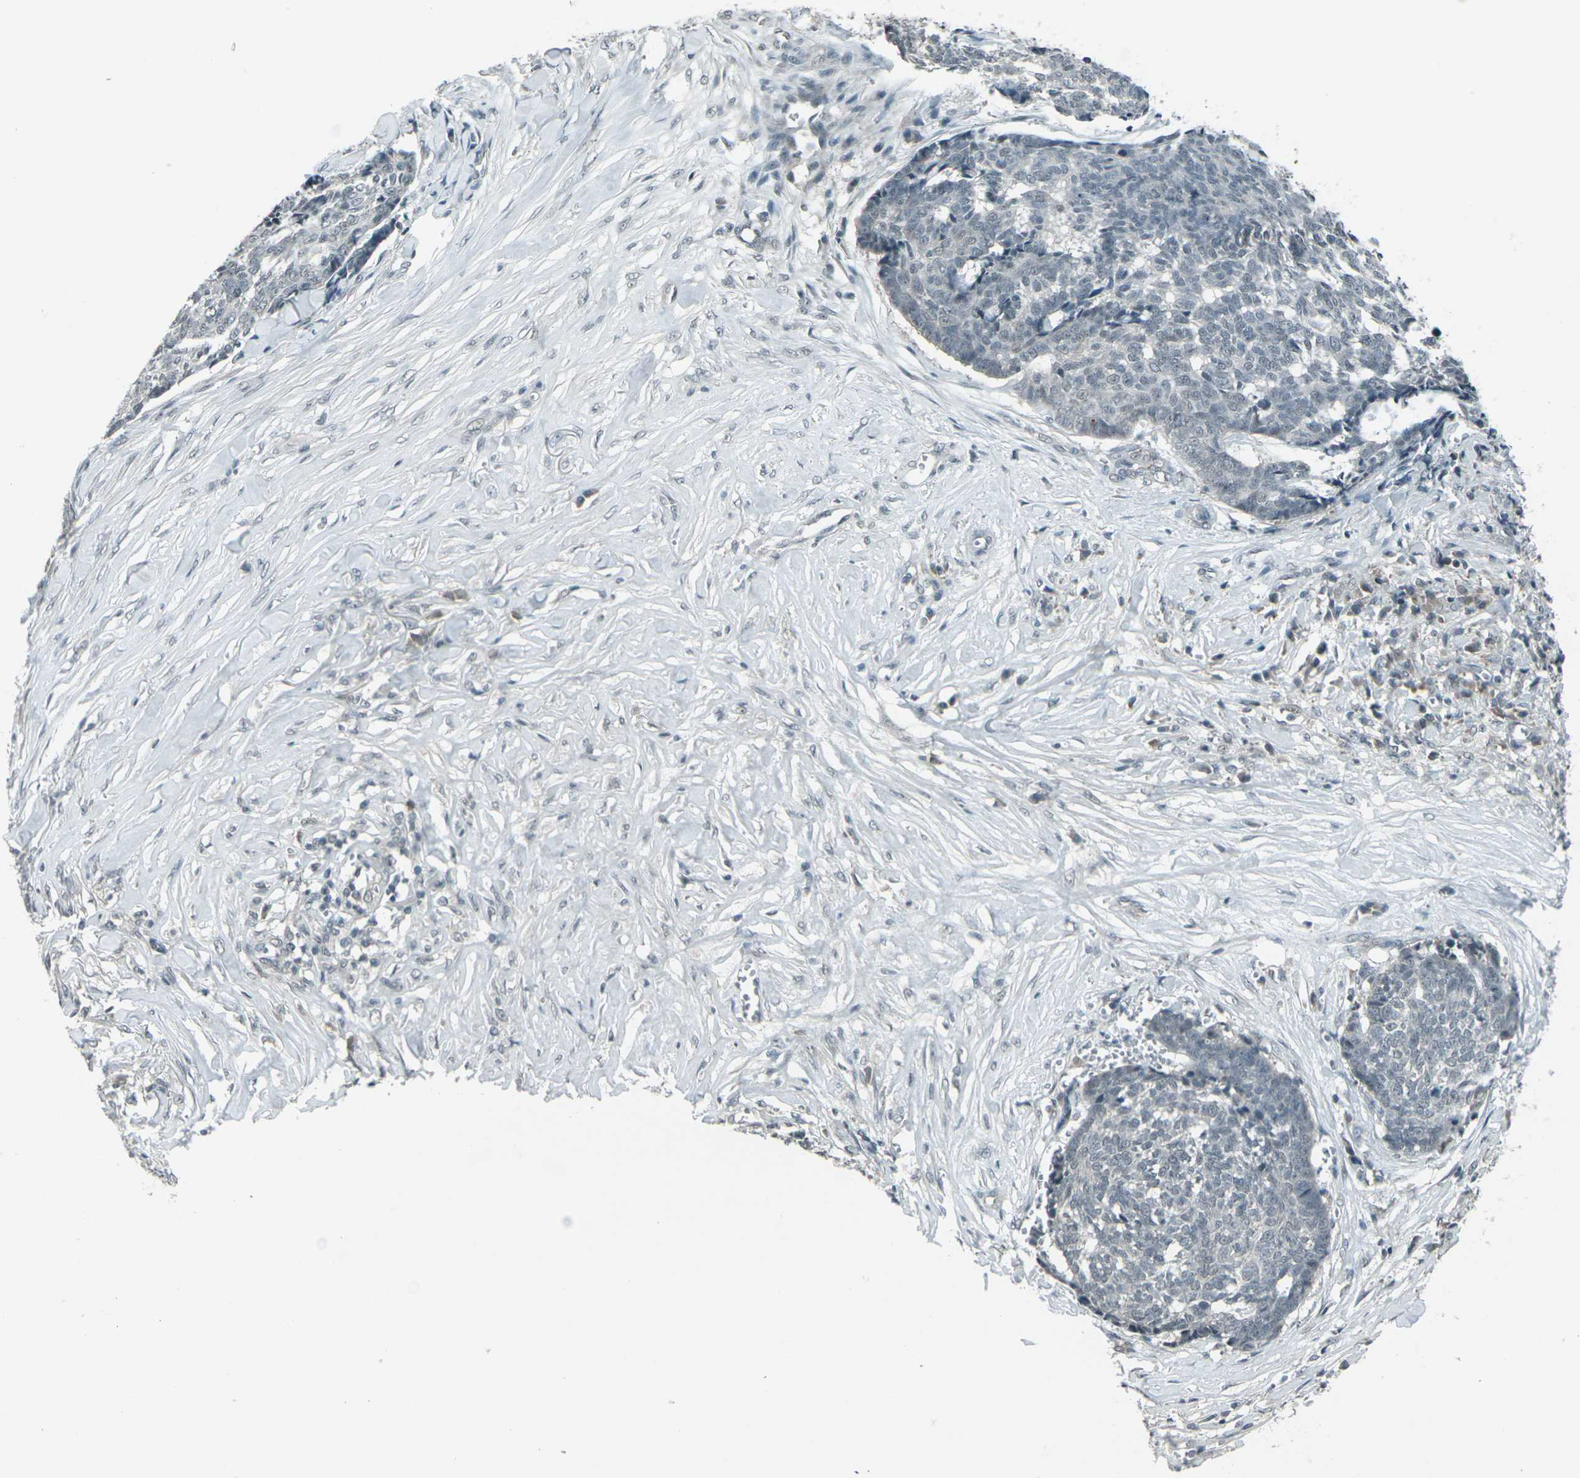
{"staining": {"intensity": "negative", "quantity": "none", "location": "none"}, "tissue": "skin cancer", "cell_type": "Tumor cells", "image_type": "cancer", "snomed": [{"axis": "morphology", "description": "Basal cell carcinoma"}, {"axis": "topography", "description": "Skin"}], "caption": "Histopathology image shows no protein staining in tumor cells of basal cell carcinoma (skin) tissue.", "gene": "GPR19", "patient": {"sex": "male", "age": 84}}